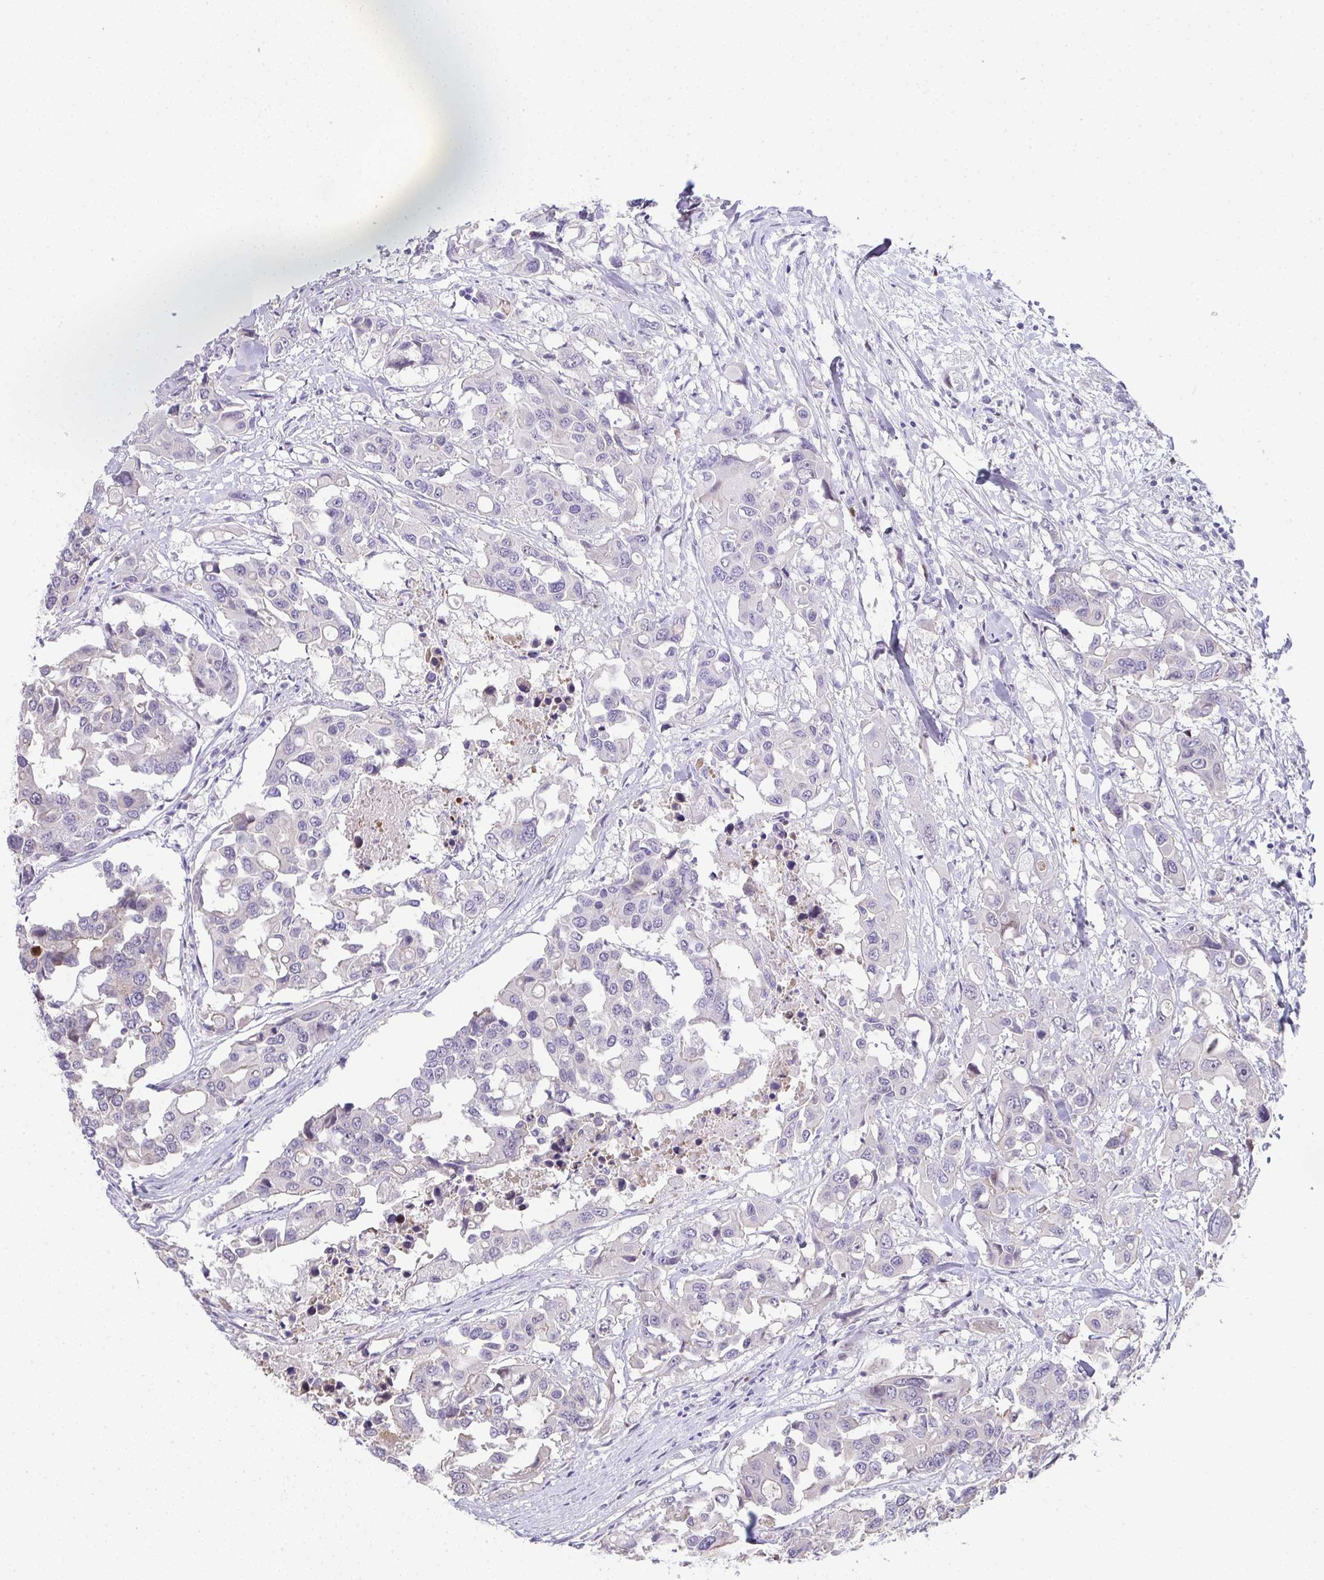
{"staining": {"intensity": "negative", "quantity": "none", "location": "none"}, "tissue": "colorectal cancer", "cell_type": "Tumor cells", "image_type": "cancer", "snomed": [{"axis": "morphology", "description": "Adenocarcinoma, NOS"}, {"axis": "topography", "description": "Colon"}], "caption": "Micrograph shows no significant protein positivity in tumor cells of colorectal cancer (adenocarcinoma).", "gene": "GALNT16", "patient": {"sex": "male", "age": 77}}